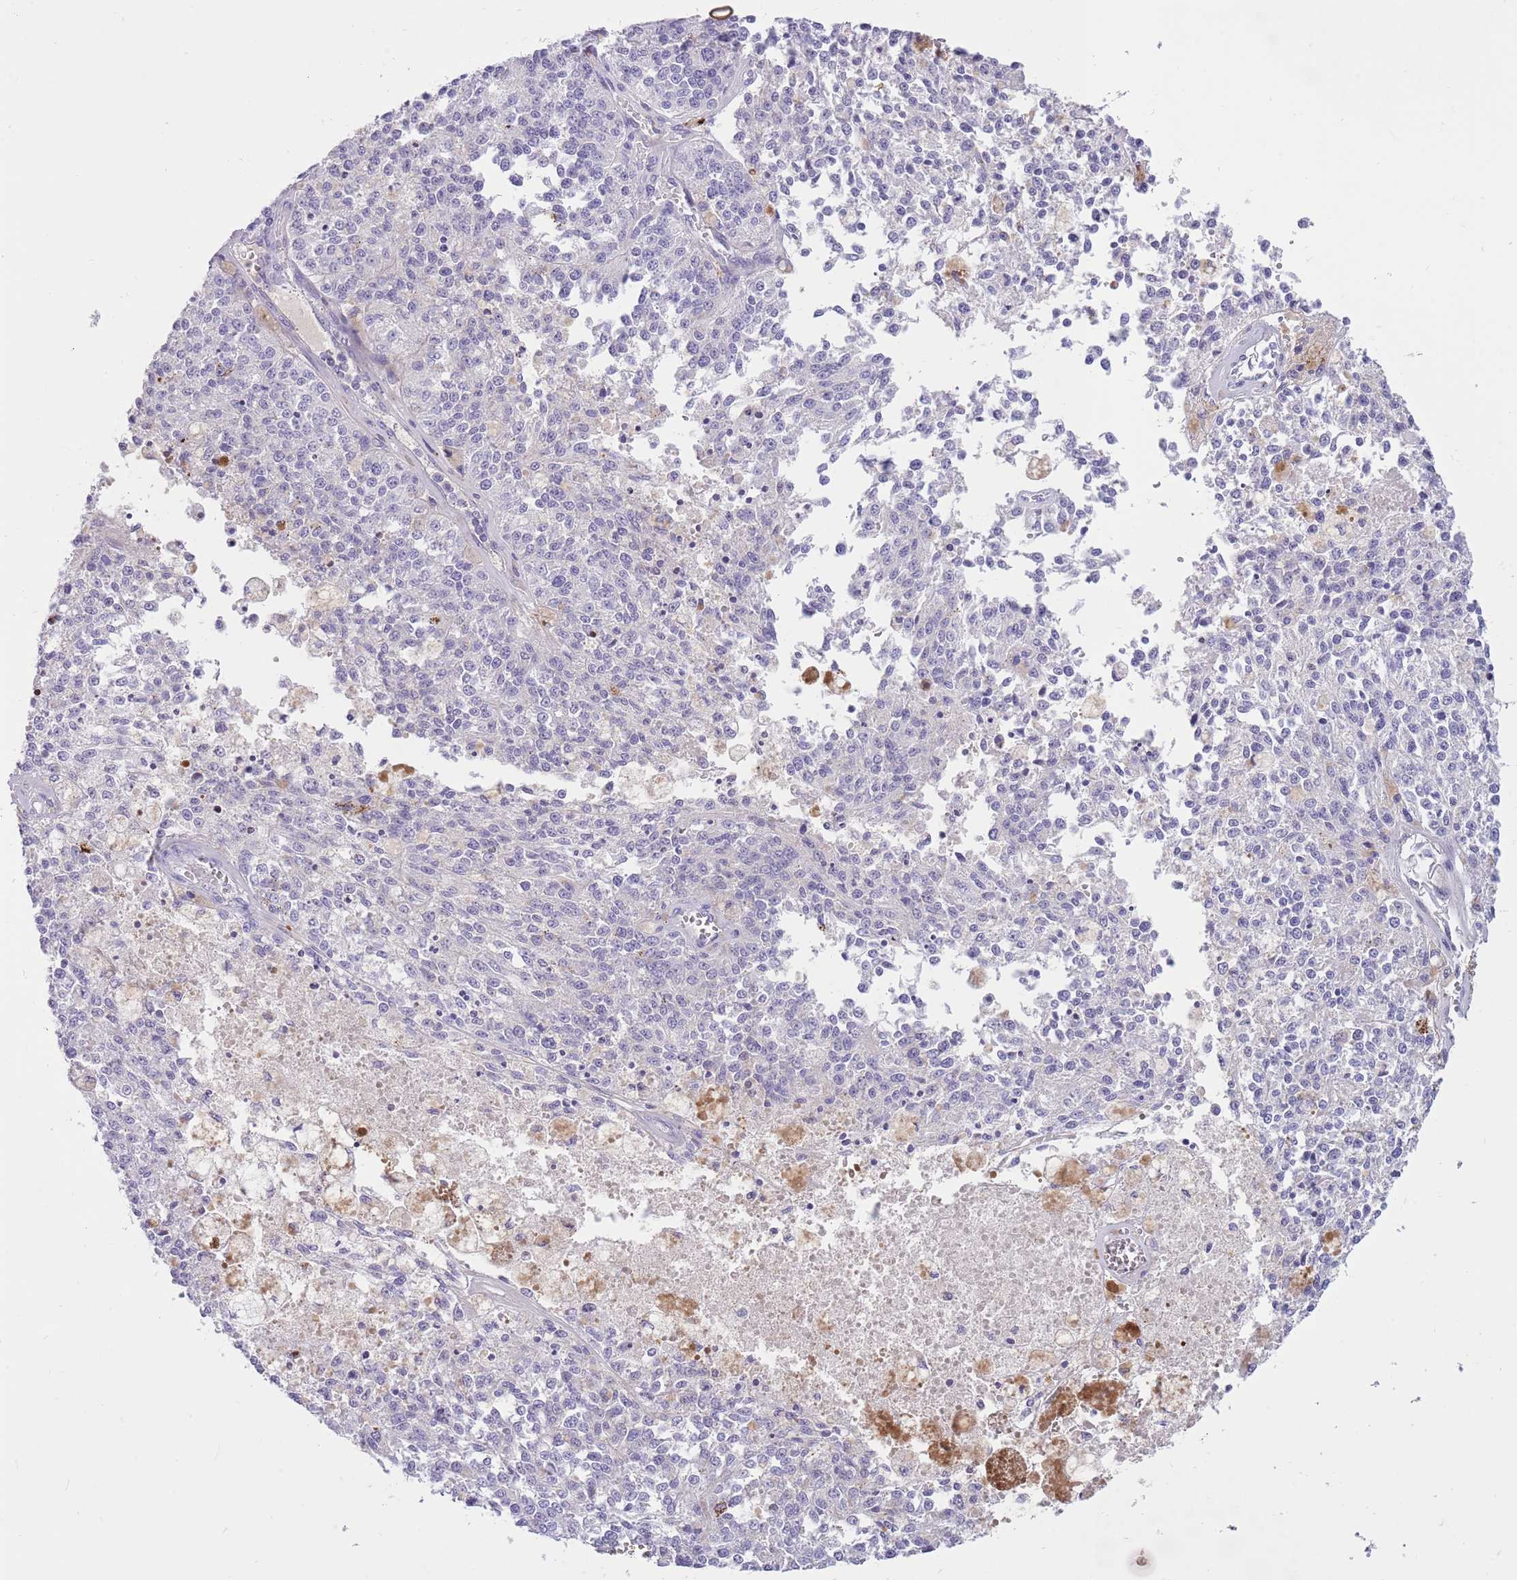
{"staining": {"intensity": "negative", "quantity": "none", "location": "none"}, "tissue": "melanoma", "cell_type": "Tumor cells", "image_type": "cancer", "snomed": [{"axis": "morphology", "description": "Malignant melanoma, NOS"}, {"axis": "topography", "description": "Skin"}], "caption": "High magnification brightfield microscopy of malignant melanoma stained with DAB (3,3'-diaminobenzidine) (brown) and counterstained with hematoxylin (blue): tumor cells show no significant expression.", "gene": "LEPROTL1", "patient": {"sex": "female", "age": 64}}